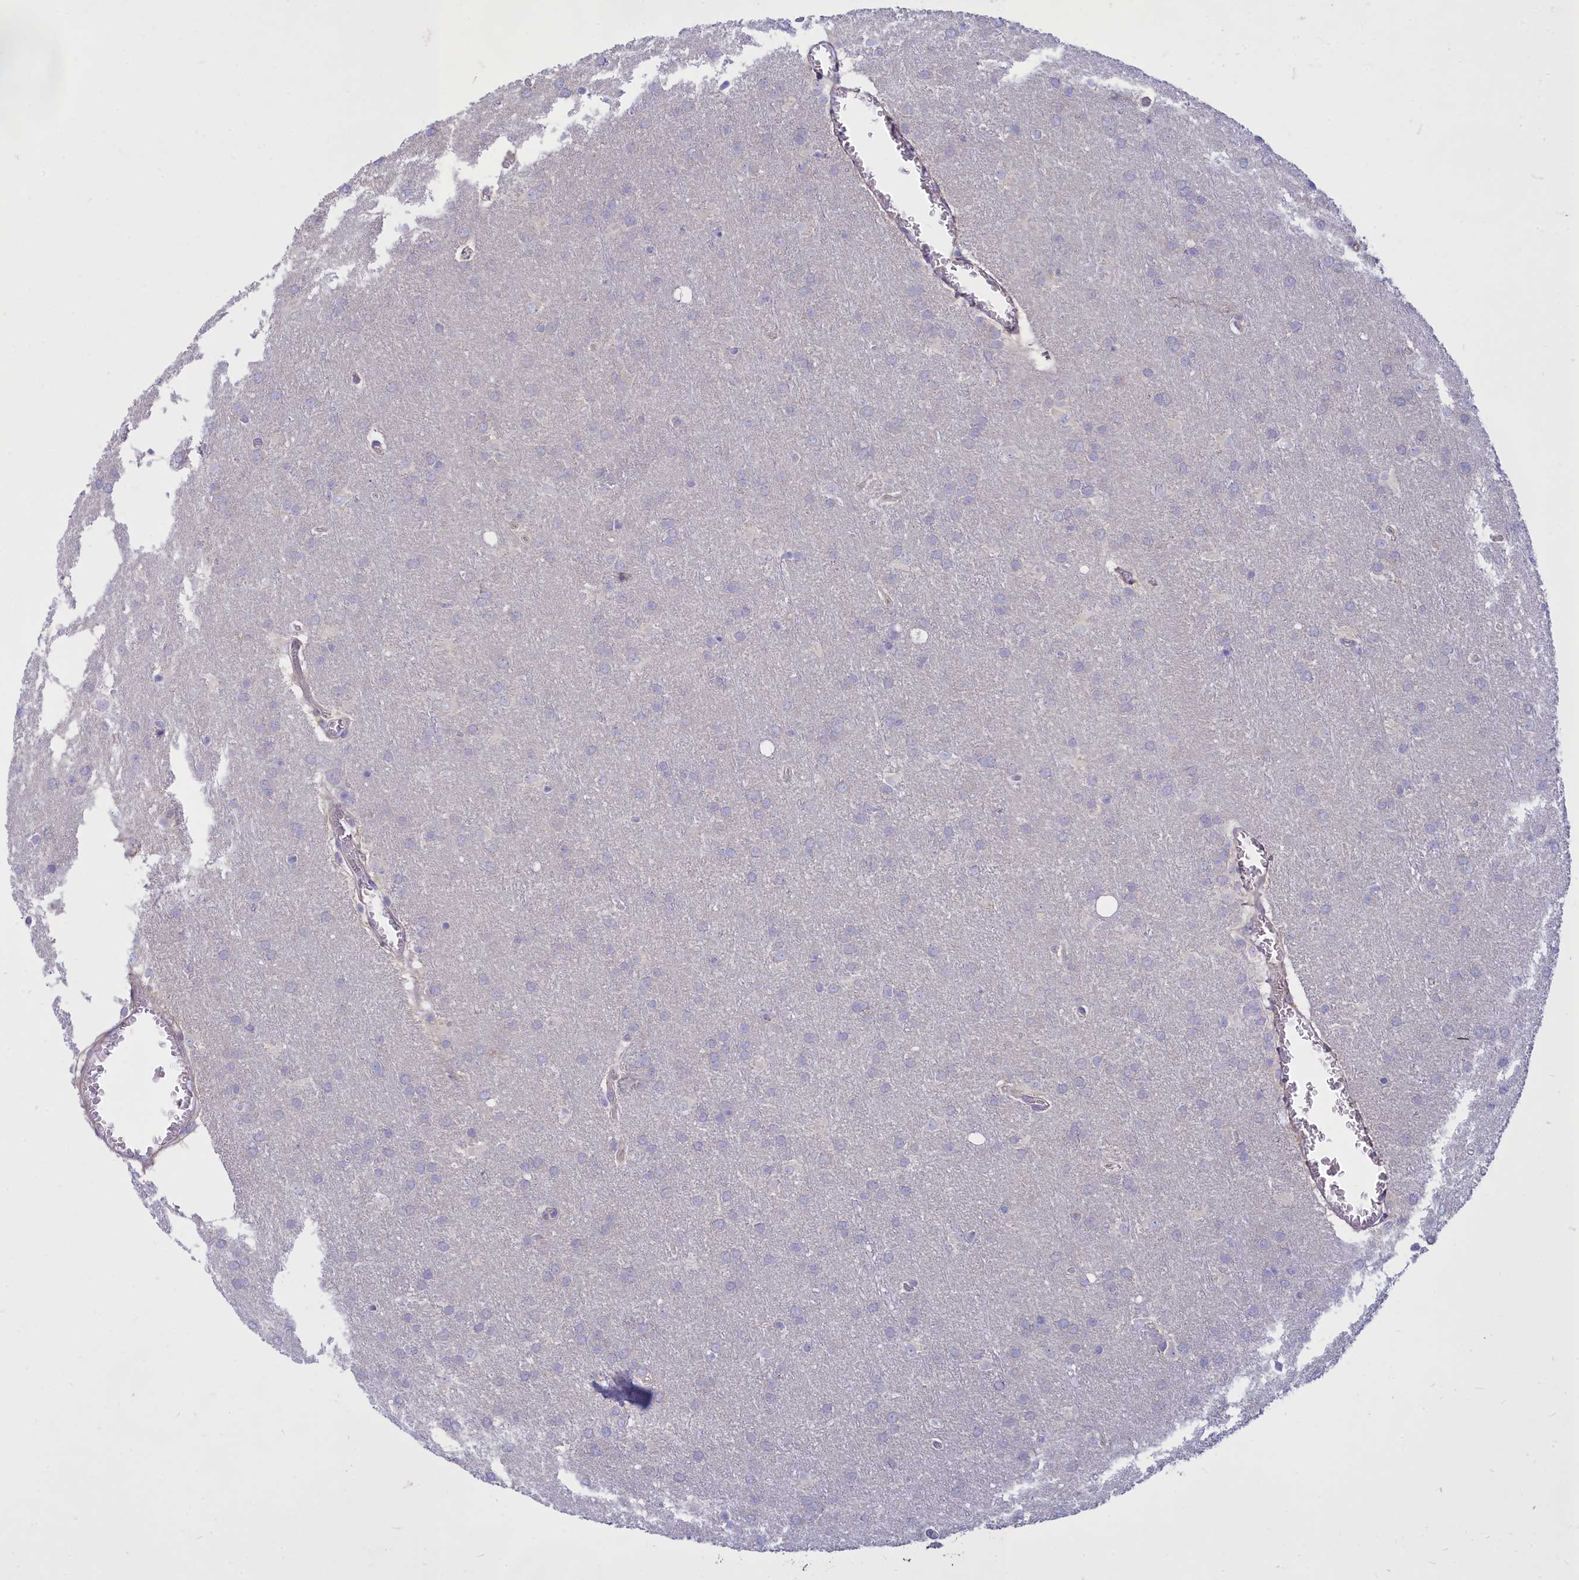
{"staining": {"intensity": "negative", "quantity": "none", "location": "none"}, "tissue": "glioma", "cell_type": "Tumor cells", "image_type": "cancer", "snomed": [{"axis": "morphology", "description": "Glioma, malignant, Low grade"}, {"axis": "topography", "description": "Brain"}], "caption": "The micrograph shows no staining of tumor cells in glioma.", "gene": "TMEM30B", "patient": {"sex": "female", "age": 32}}